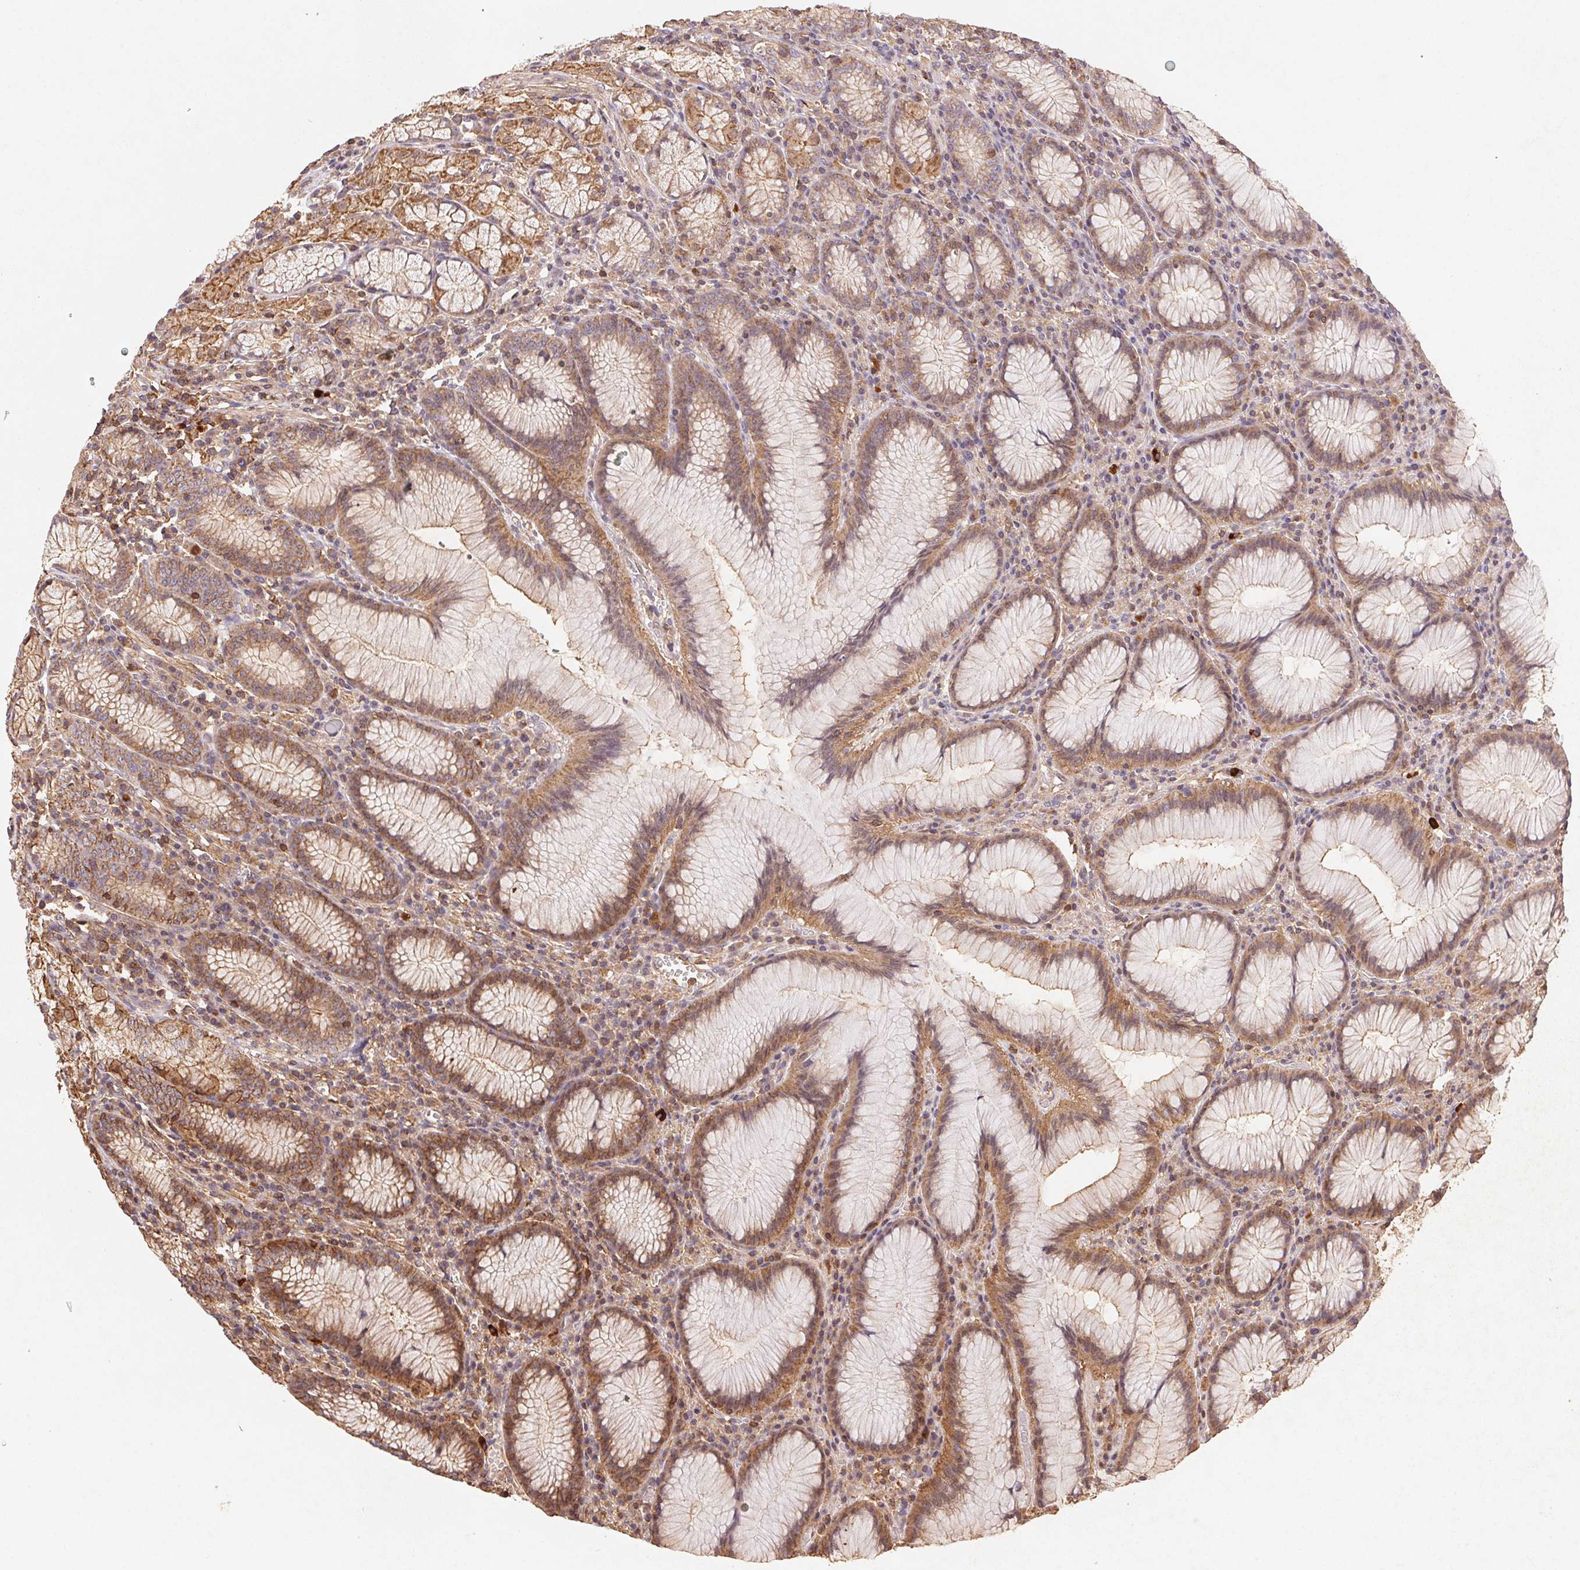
{"staining": {"intensity": "moderate", "quantity": ">75%", "location": "cytoplasmic/membranous"}, "tissue": "stomach", "cell_type": "Glandular cells", "image_type": "normal", "snomed": [{"axis": "morphology", "description": "Normal tissue, NOS"}, {"axis": "topography", "description": "Stomach"}], "caption": "Stomach stained with immunohistochemistry (IHC) displays moderate cytoplasmic/membranous expression in about >75% of glandular cells.", "gene": "ATG10", "patient": {"sex": "male", "age": 55}}